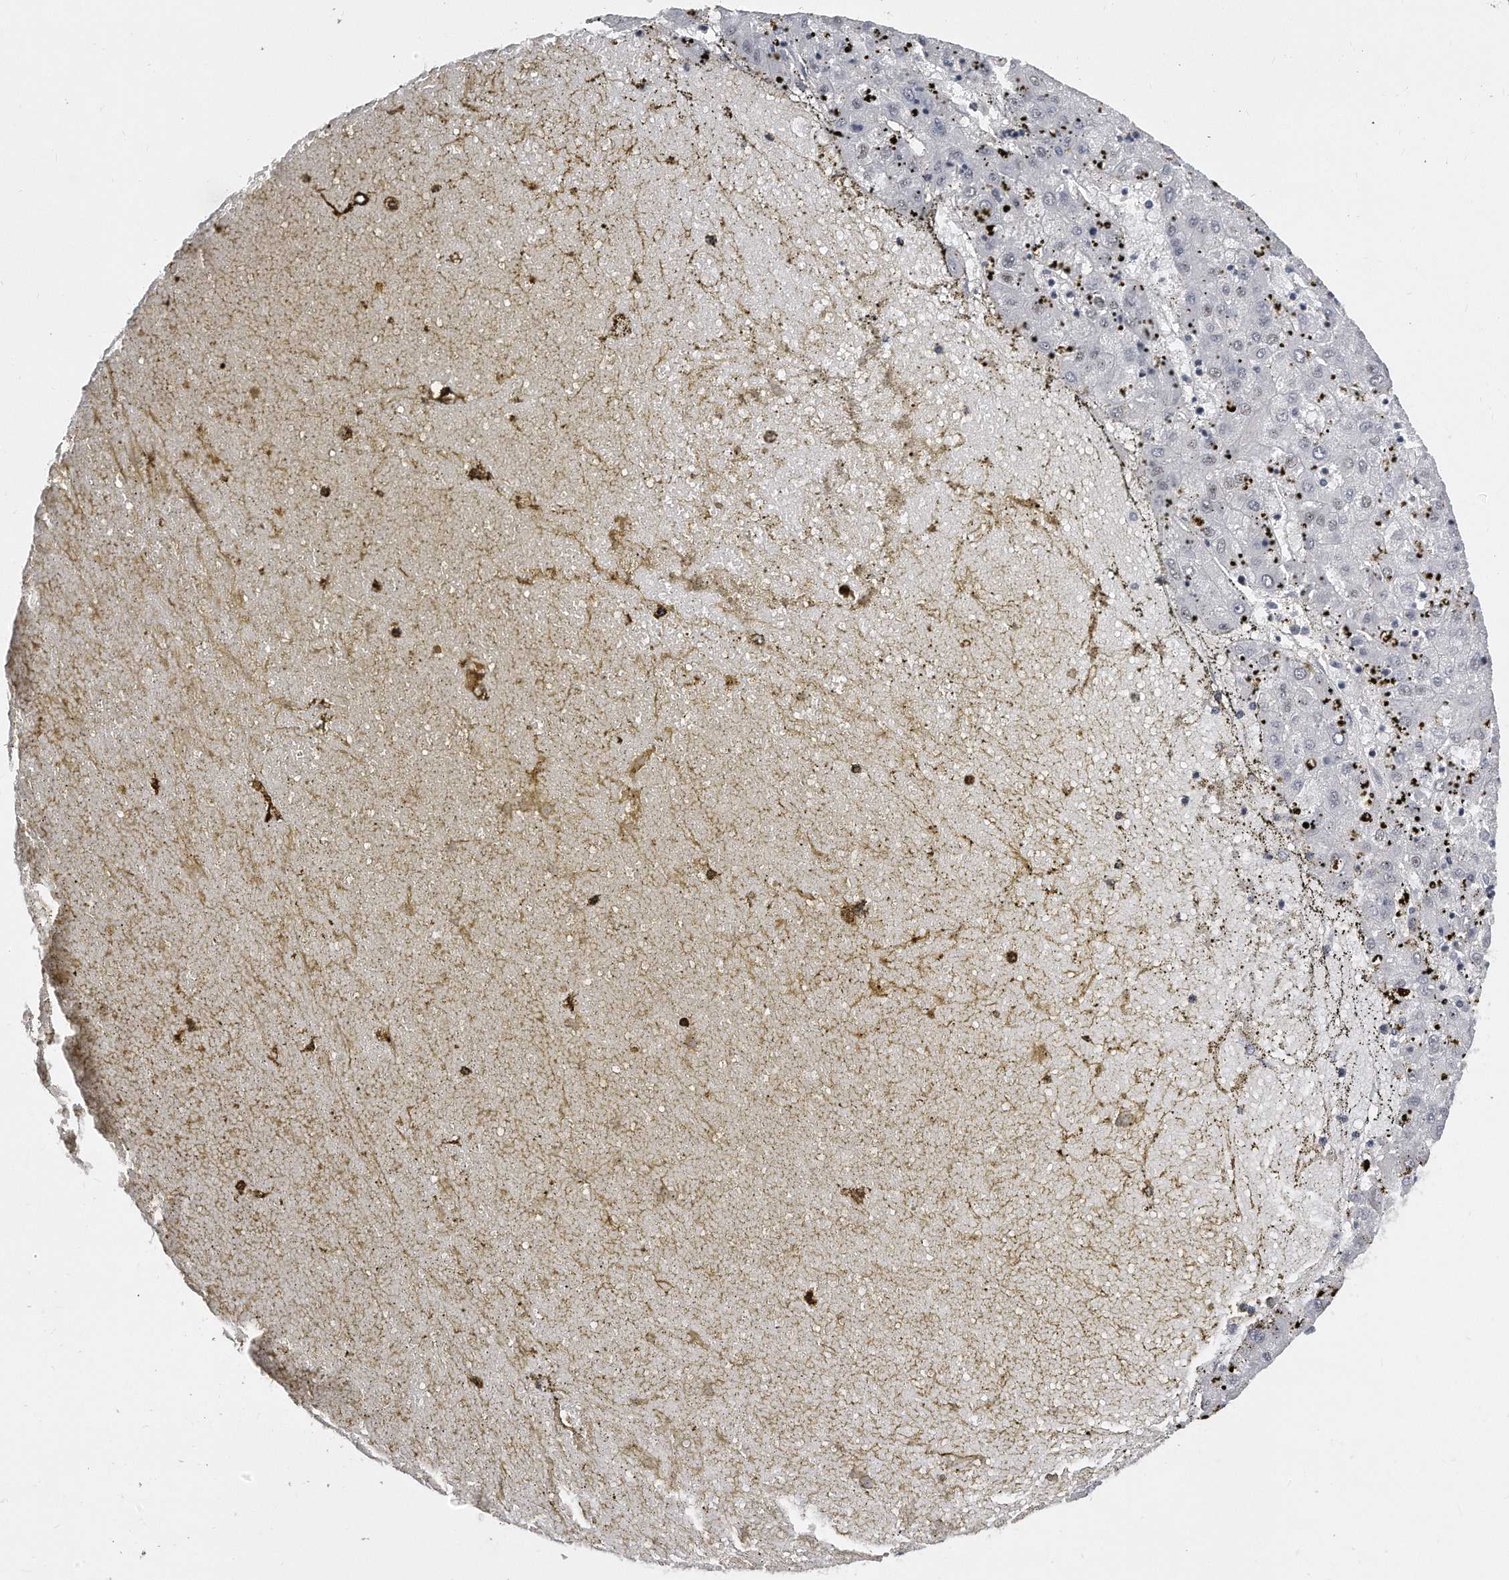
{"staining": {"intensity": "negative", "quantity": "none", "location": "none"}, "tissue": "liver cancer", "cell_type": "Tumor cells", "image_type": "cancer", "snomed": [{"axis": "morphology", "description": "Carcinoma, Hepatocellular, NOS"}, {"axis": "topography", "description": "Liver"}], "caption": "Immunohistochemistry (IHC) photomicrograph of neoplastic tissue: human liver cancer stained with DAB shows no significant protein expression in tumor cells.", "gene": "TFCP2L1", "patient": {"sex": "male", "age": 72}}